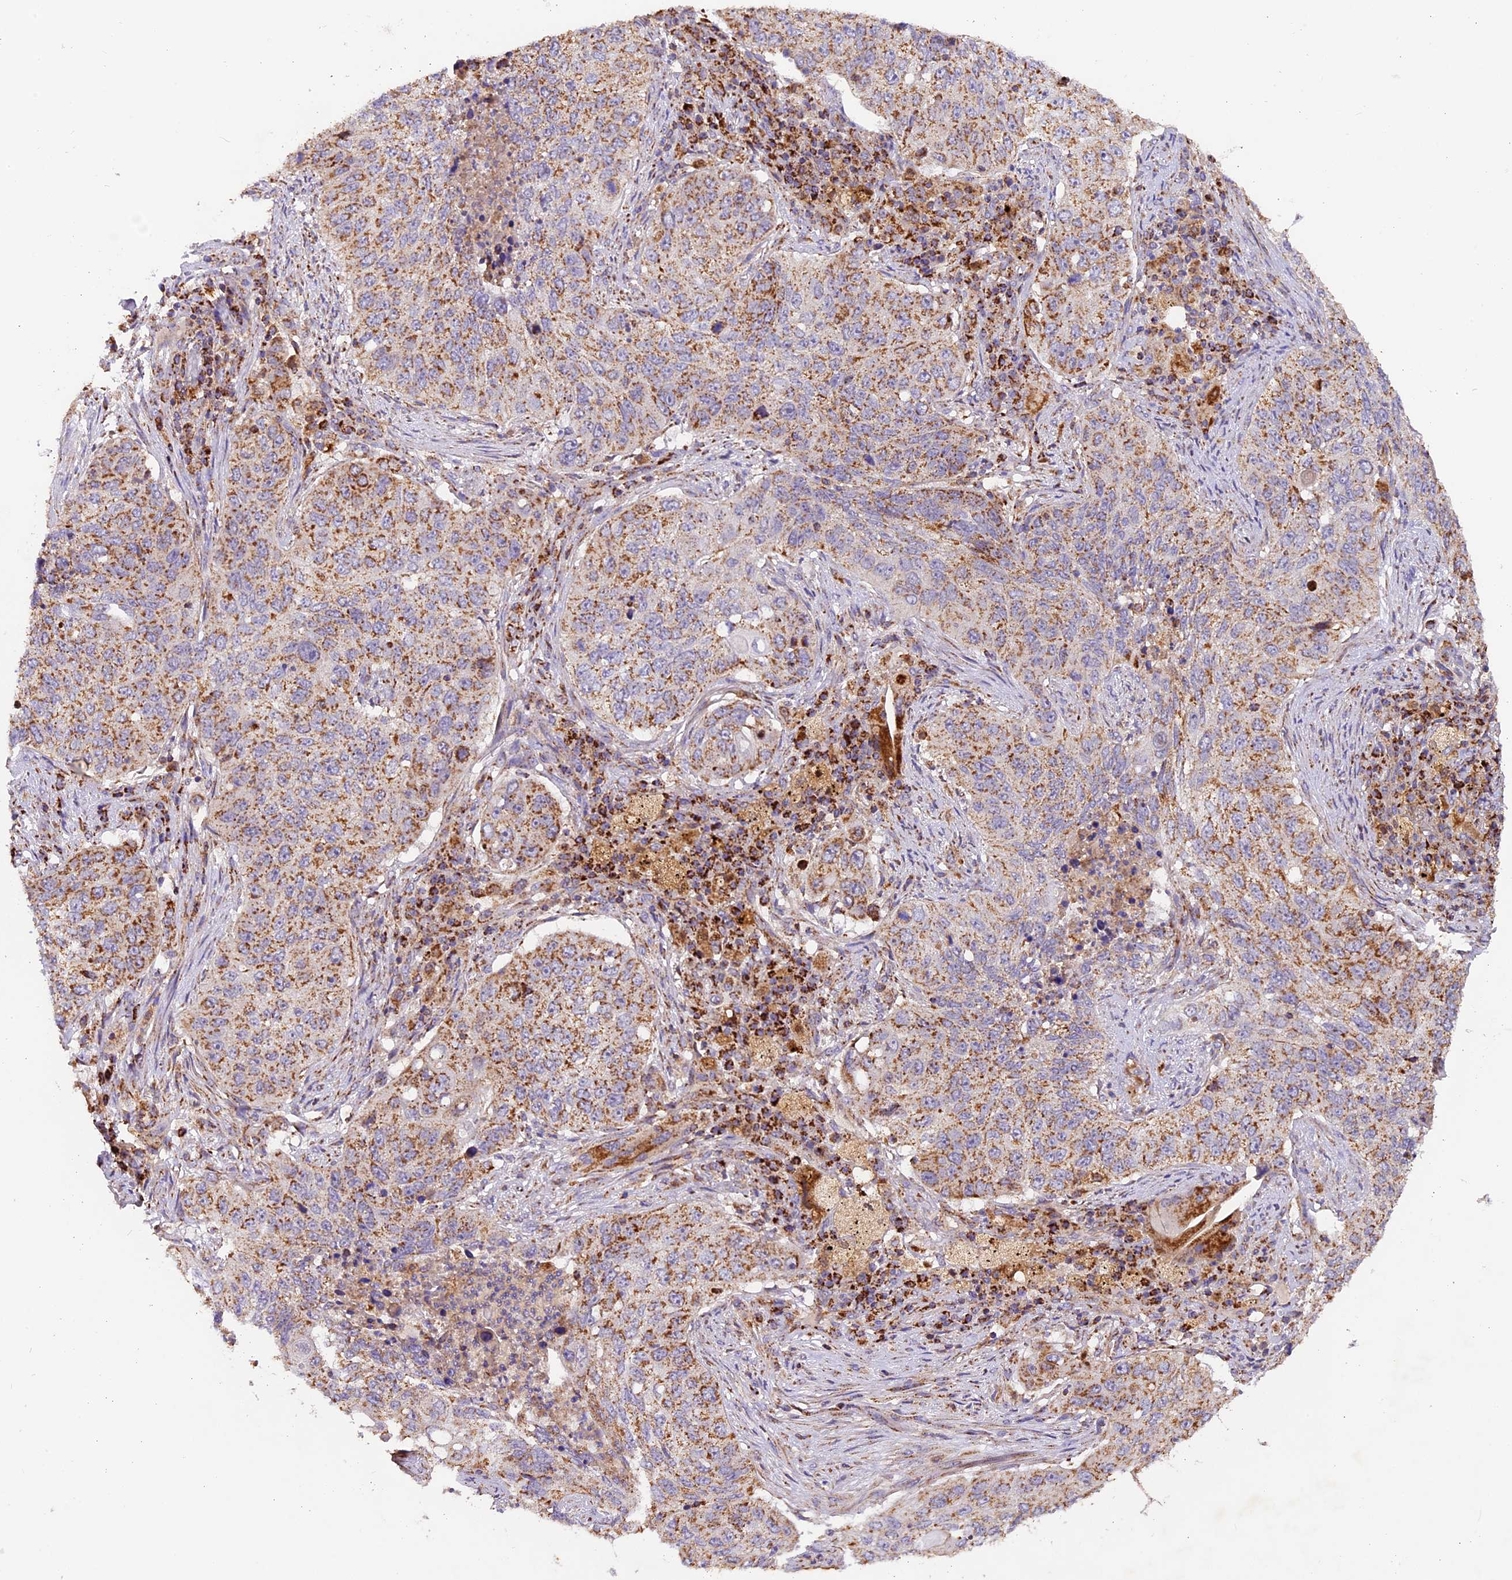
{"staining": {"intensity": "moderate", "quantity": ">75%", "location": "cytoplasmic/membranous"}, "tissue": "lung cancer", "cell_type": "Tumor cells", "image_type": "cancer", "snomed": [{"axis": "morphology", "description": "Squamous cell carcinoma, NOS"}, {"axis": "topography", "description": "Lung"}], "caption": "Protein positivity by immunohistochemistry (IHC) demonstrates moderate cytoplasmic/membranous positivity in about >75% of tumor cells in lung squamous cell carcinoma.", "gene": "NDUFA8", "patient": {"sex": "female", "age": 63}}